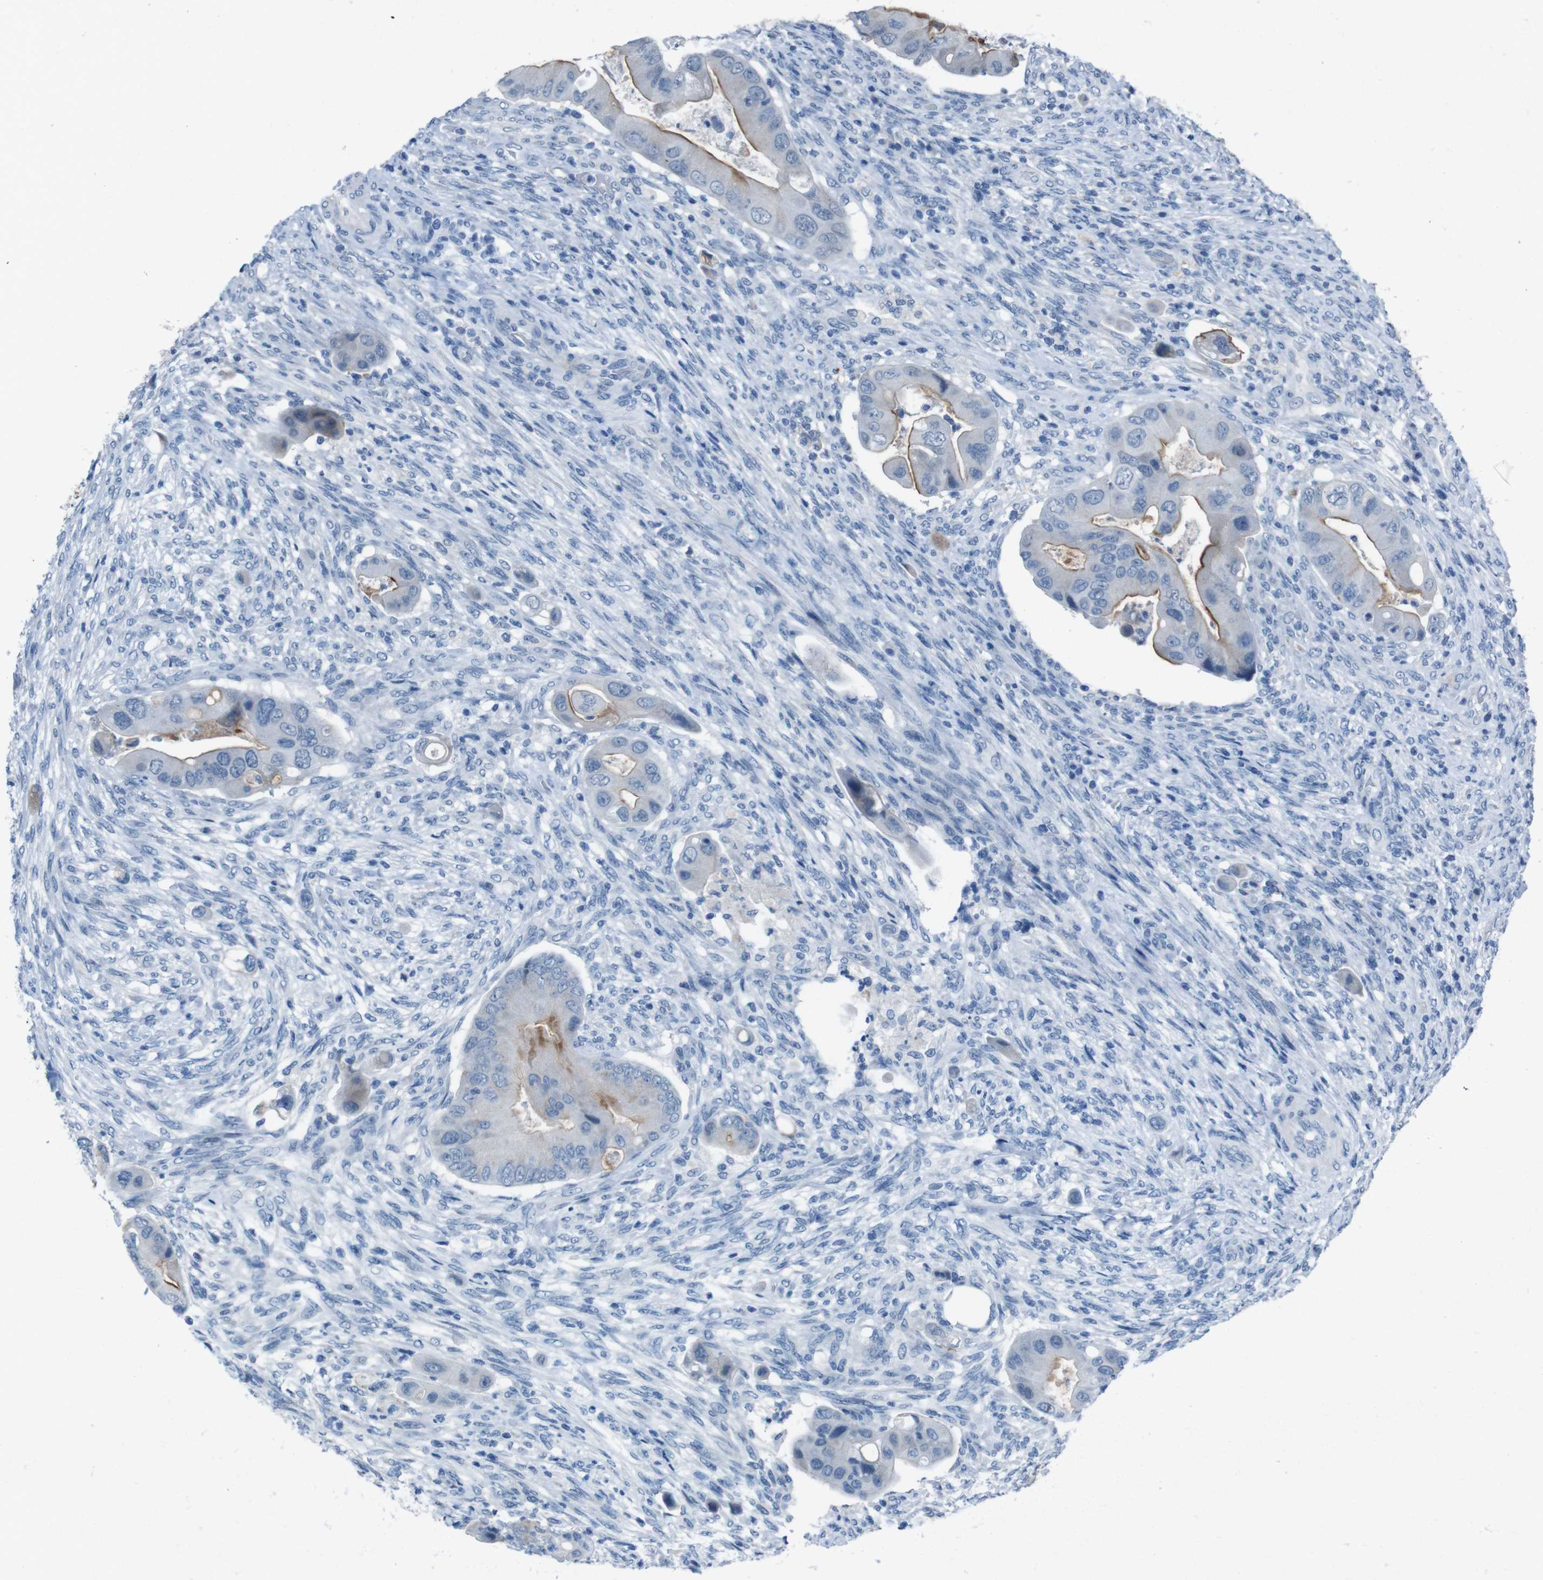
{"staining": {"intensity": "moderate", "quantity": "25%-75%", "location": "cytoplasmic/membranous"}, "tissue": "colorectal cancer", "cell_type": "Tumor cells", "image_type": "cancer", "snomed": [{"axis": "morphology", "description": "Adenocarcinoma, NOS"}, {"axis": "topography", "description": "Rectum"}], "caption": "Colorectal adenocarcinoma stained with a protein marker exhibits moderate staining in tumor cells.", "gene": "CDHR2", "patient": {"sex": "female", "age": 57}}